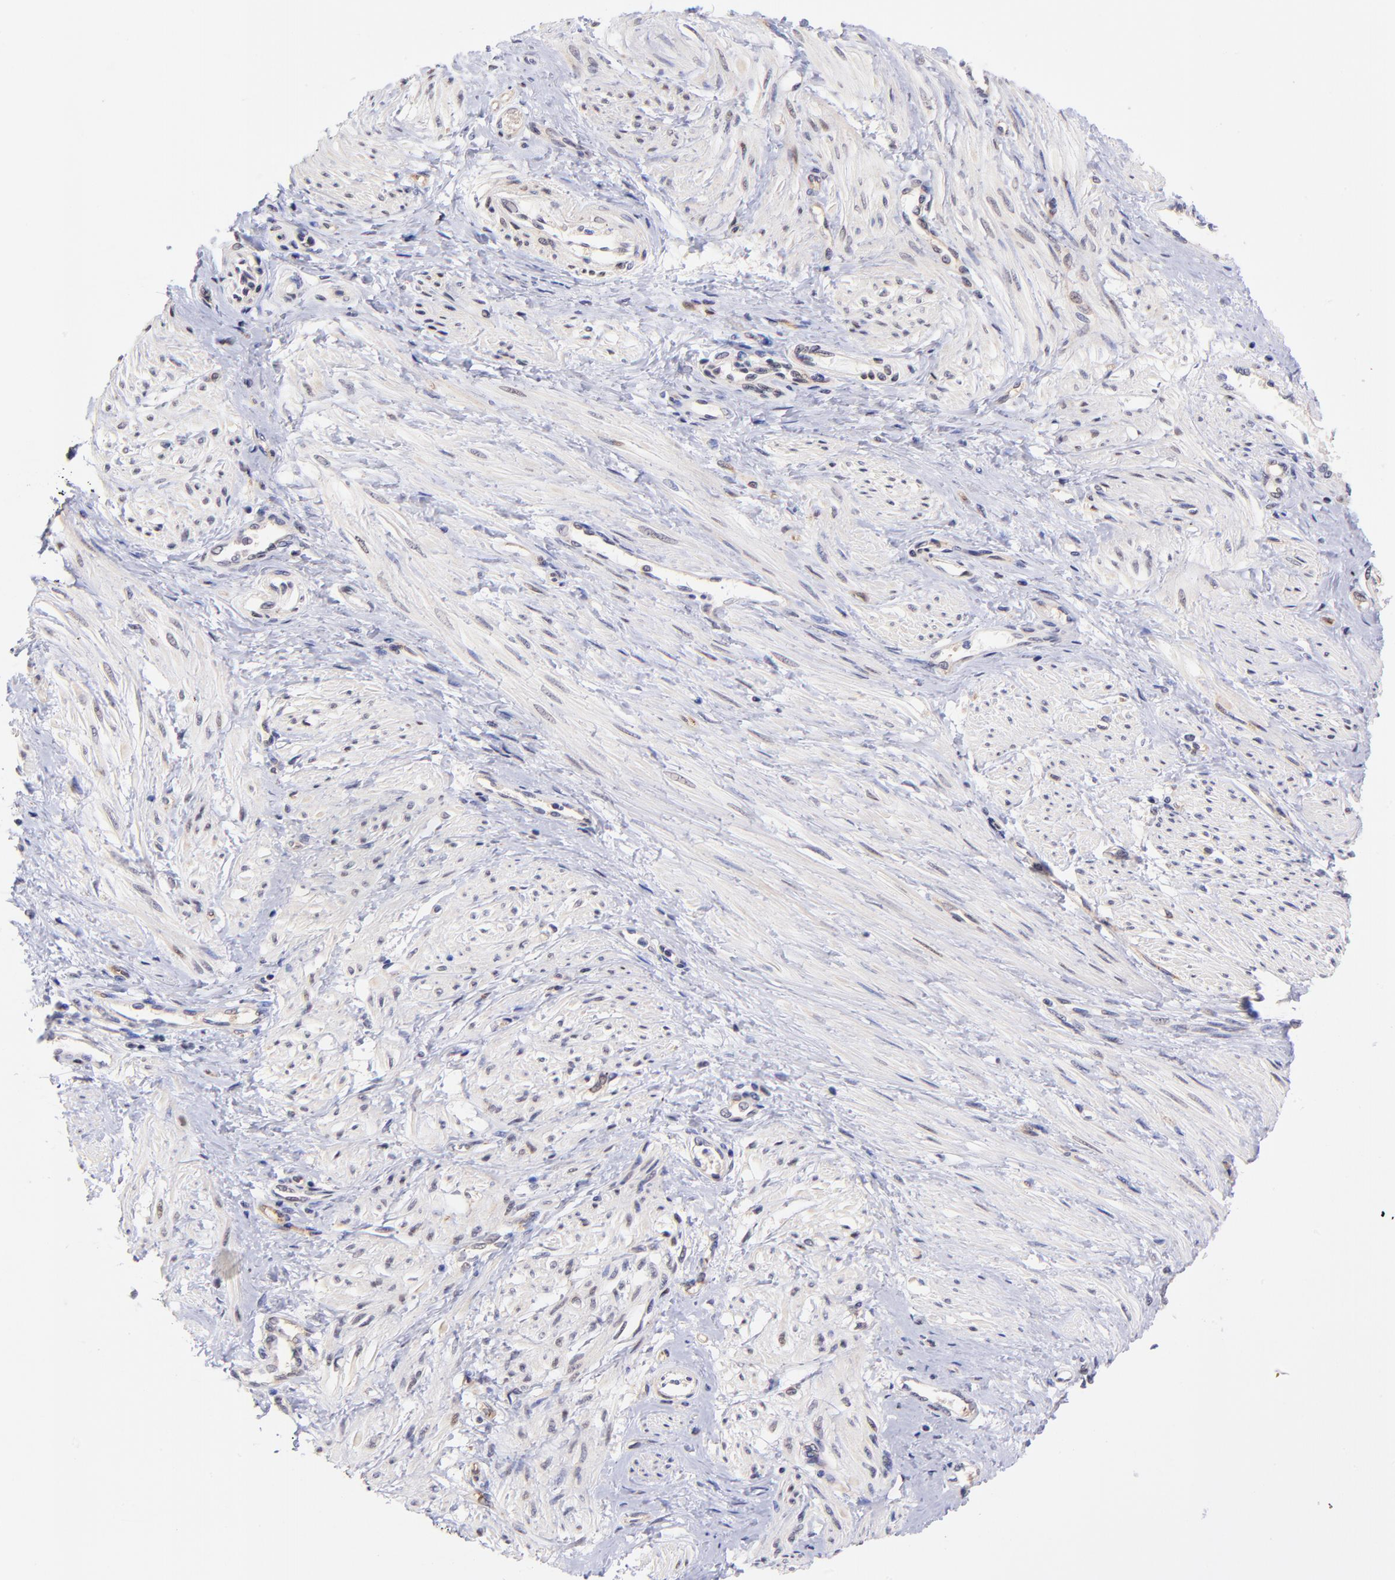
{"staining": {"intensity": "weak", "quantity": ">75%", "location": "cytoplasmic/membranous"}, "tissue": "smooth muscle", "cell_type": "Smooth muscle cells", "image_type": "normal", "snomed": [{"axis": "morphology", "description": "Normal tissue, NOS"}, {"axis": "topography", "description": "Smooth muscle"}, {"axis": "topography", "description": "Uterus"}], "caption": "This image demonstrates immunohistochemistry staining of benign smooth muscle, with low weak cytoplasmic/membranous expression in approximately >75% of smooth muscle cells.", "gene": "SOX6", "patient": {"sex": "female", "age": 39}}